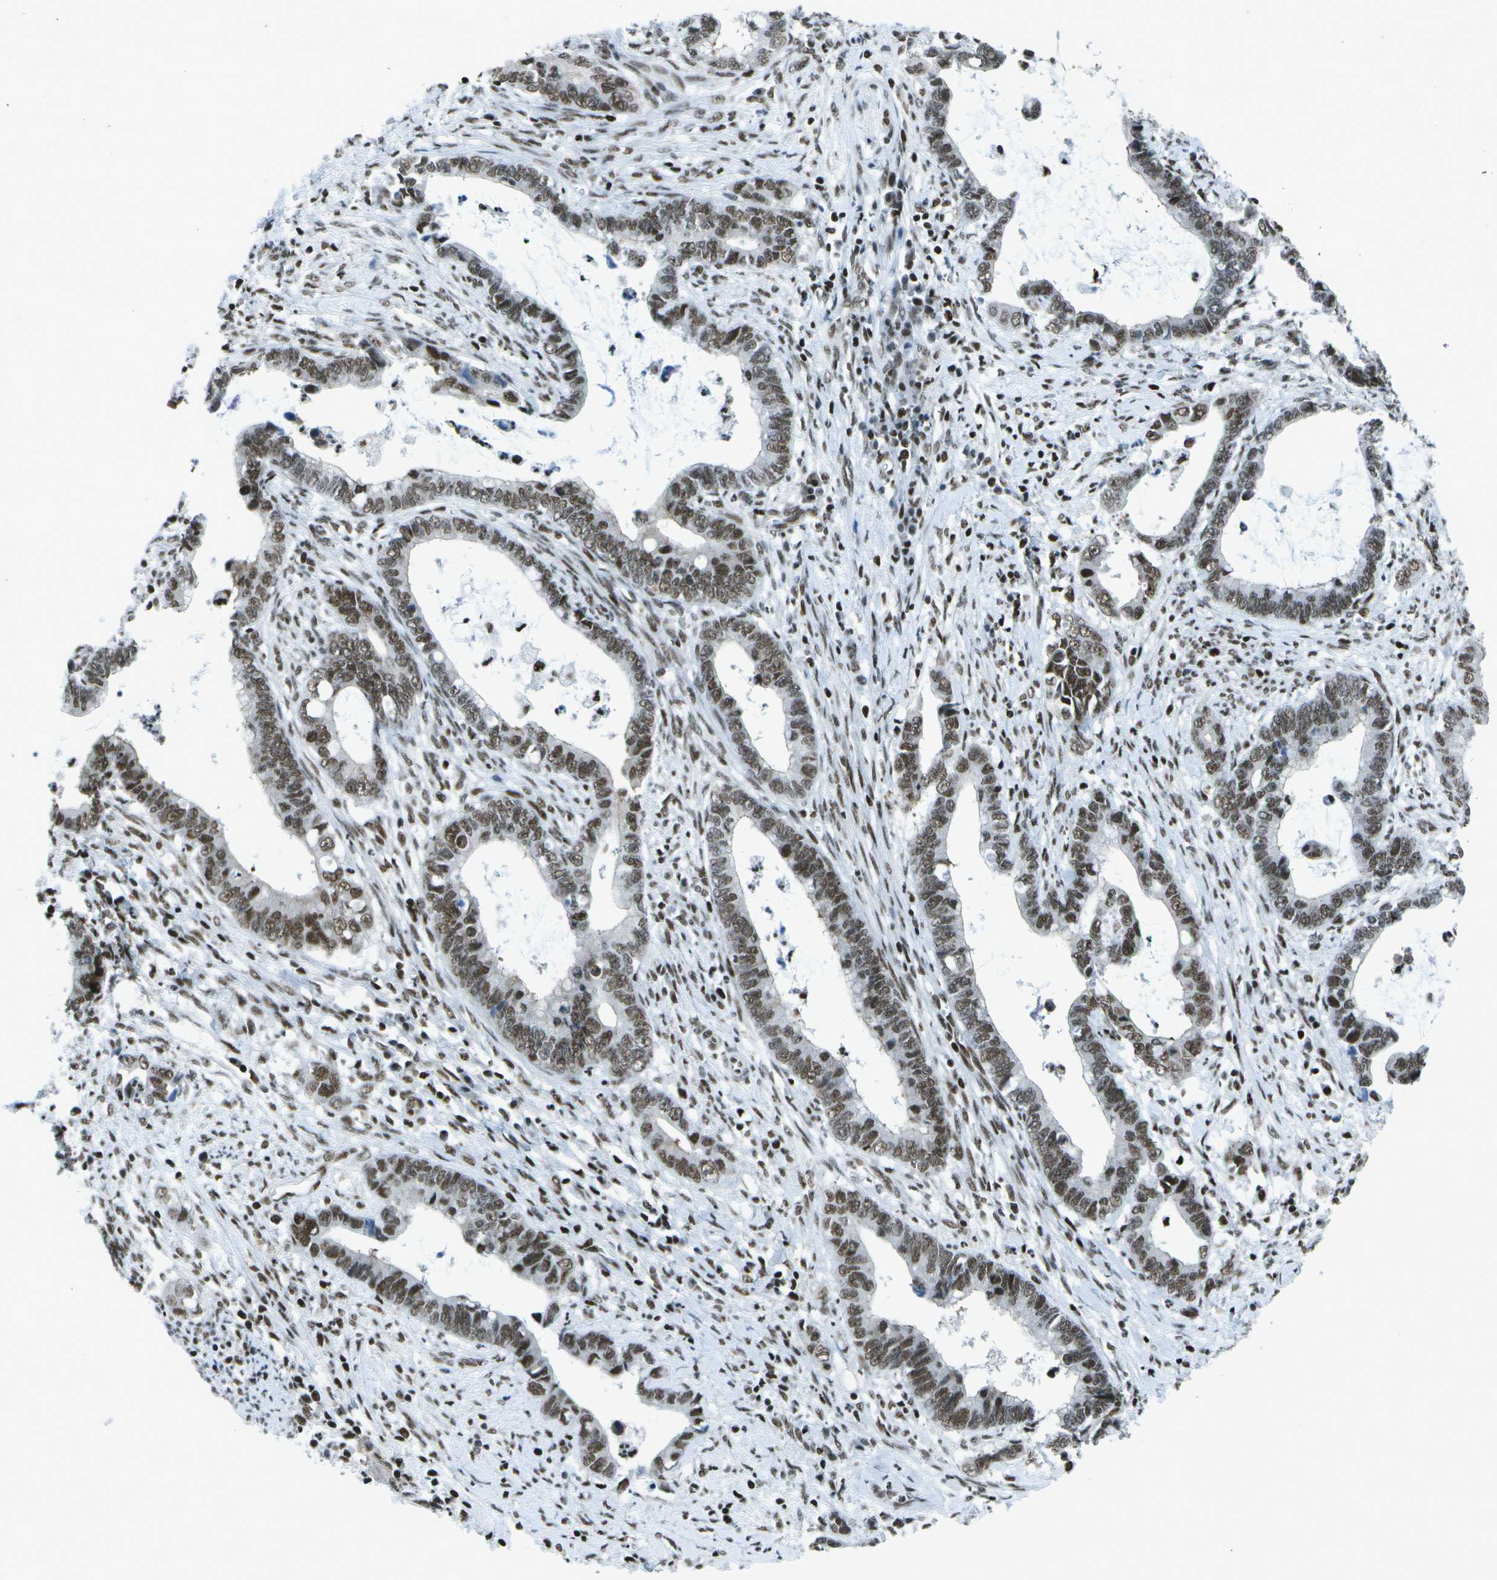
{"staining": {"intensity": "moderate", "quantity": "25%-75%", "location": "nuclear"}, "tissue": "cervical cancer", "cell_type": "Tumor cells", "image_type": "cancer", "snomed": [{"axis": "morphology", "description": "Adenocarcinoma, NOS"}, {"axis": "topography", "description": "Cervix"}], "caption": "The immunohistochemical stain shows moderate nuclear staining in tumor cells of cervical cancer tissue.", "gene": "MTA2", "patient": {"sex": "female", "age": 44}}